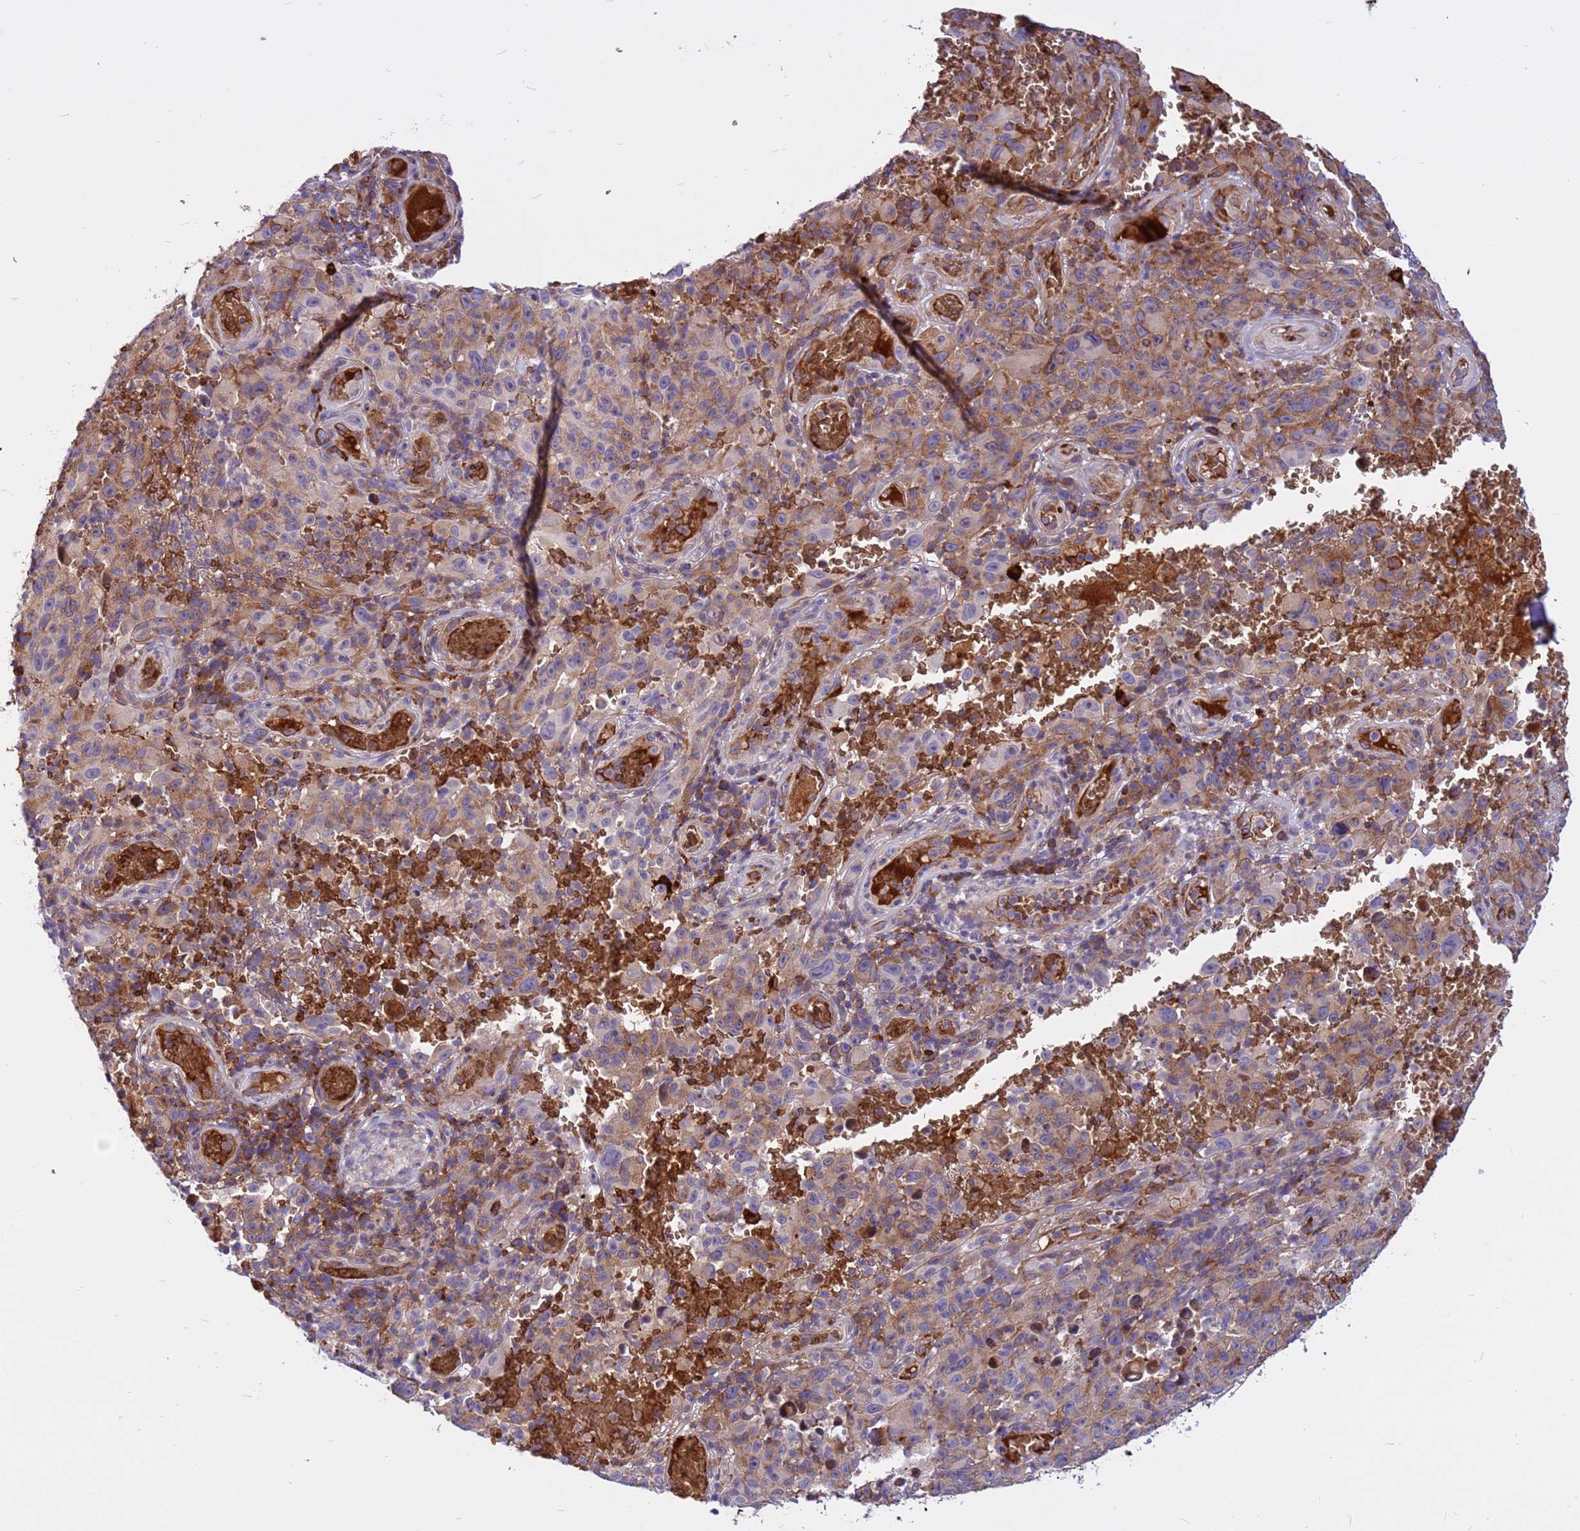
{"staining": {"intensity": "moderate", "quantity": "<25%", "location": "cytoplasmic/membranous"}, "tissue": "melanoma", "cell_type": "Tumor cells", "image_type": "cancer", "snomed": [{"axis": "morphology", "description": "Malignant melanoma, NOS"}, {"axis": "topography", "description": "Skin"}], "caption": "DAB immunohistochemical staining of human malignant melanoma displays moderate cytoplasmic/membranous protein staining in about <25% of tumor cells.", "gene": "ZNF669", "patient": {"sex": "female", "age": 82}}